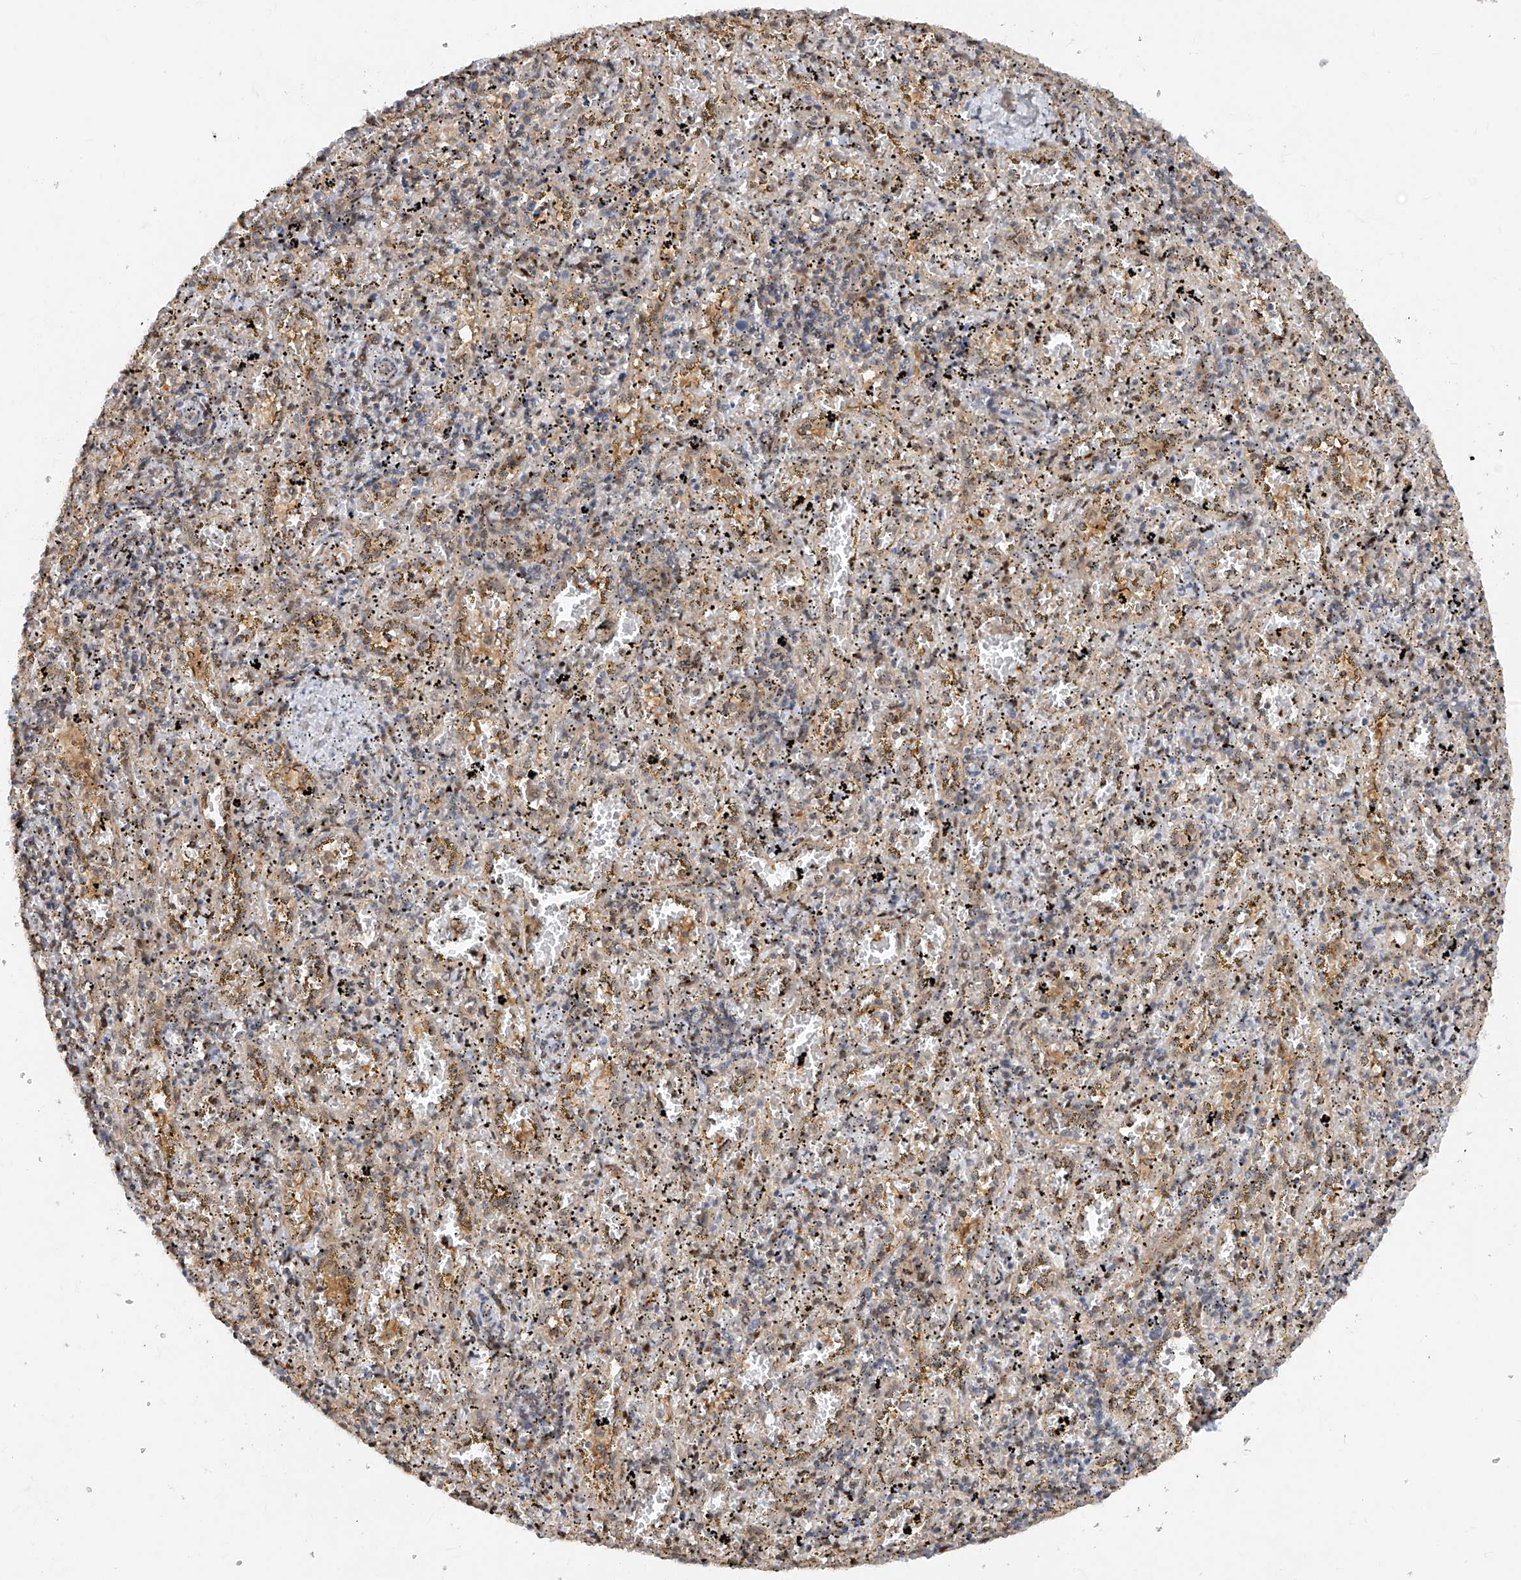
{"staining": {"intensity": "moderate", "quantity": "<25%", "location": "cytoplasmic/membranous"}, "tissue": "spleen", "cell_type": "Cells in red pulp", "image_type": "normal", "snomed": [{"axis": "morphology", "description": "Normal tissue, NOS"}, {"axis": "topography", "description": "Spleen"}], "caption": "Spleen stained for a protein (brown) displays moderate cytoplasmic/membranous positive expression in approximately <25% of cells in red pulp.", "gene": "ZNF358", "patient": {"sex": "male", "age": 11}}